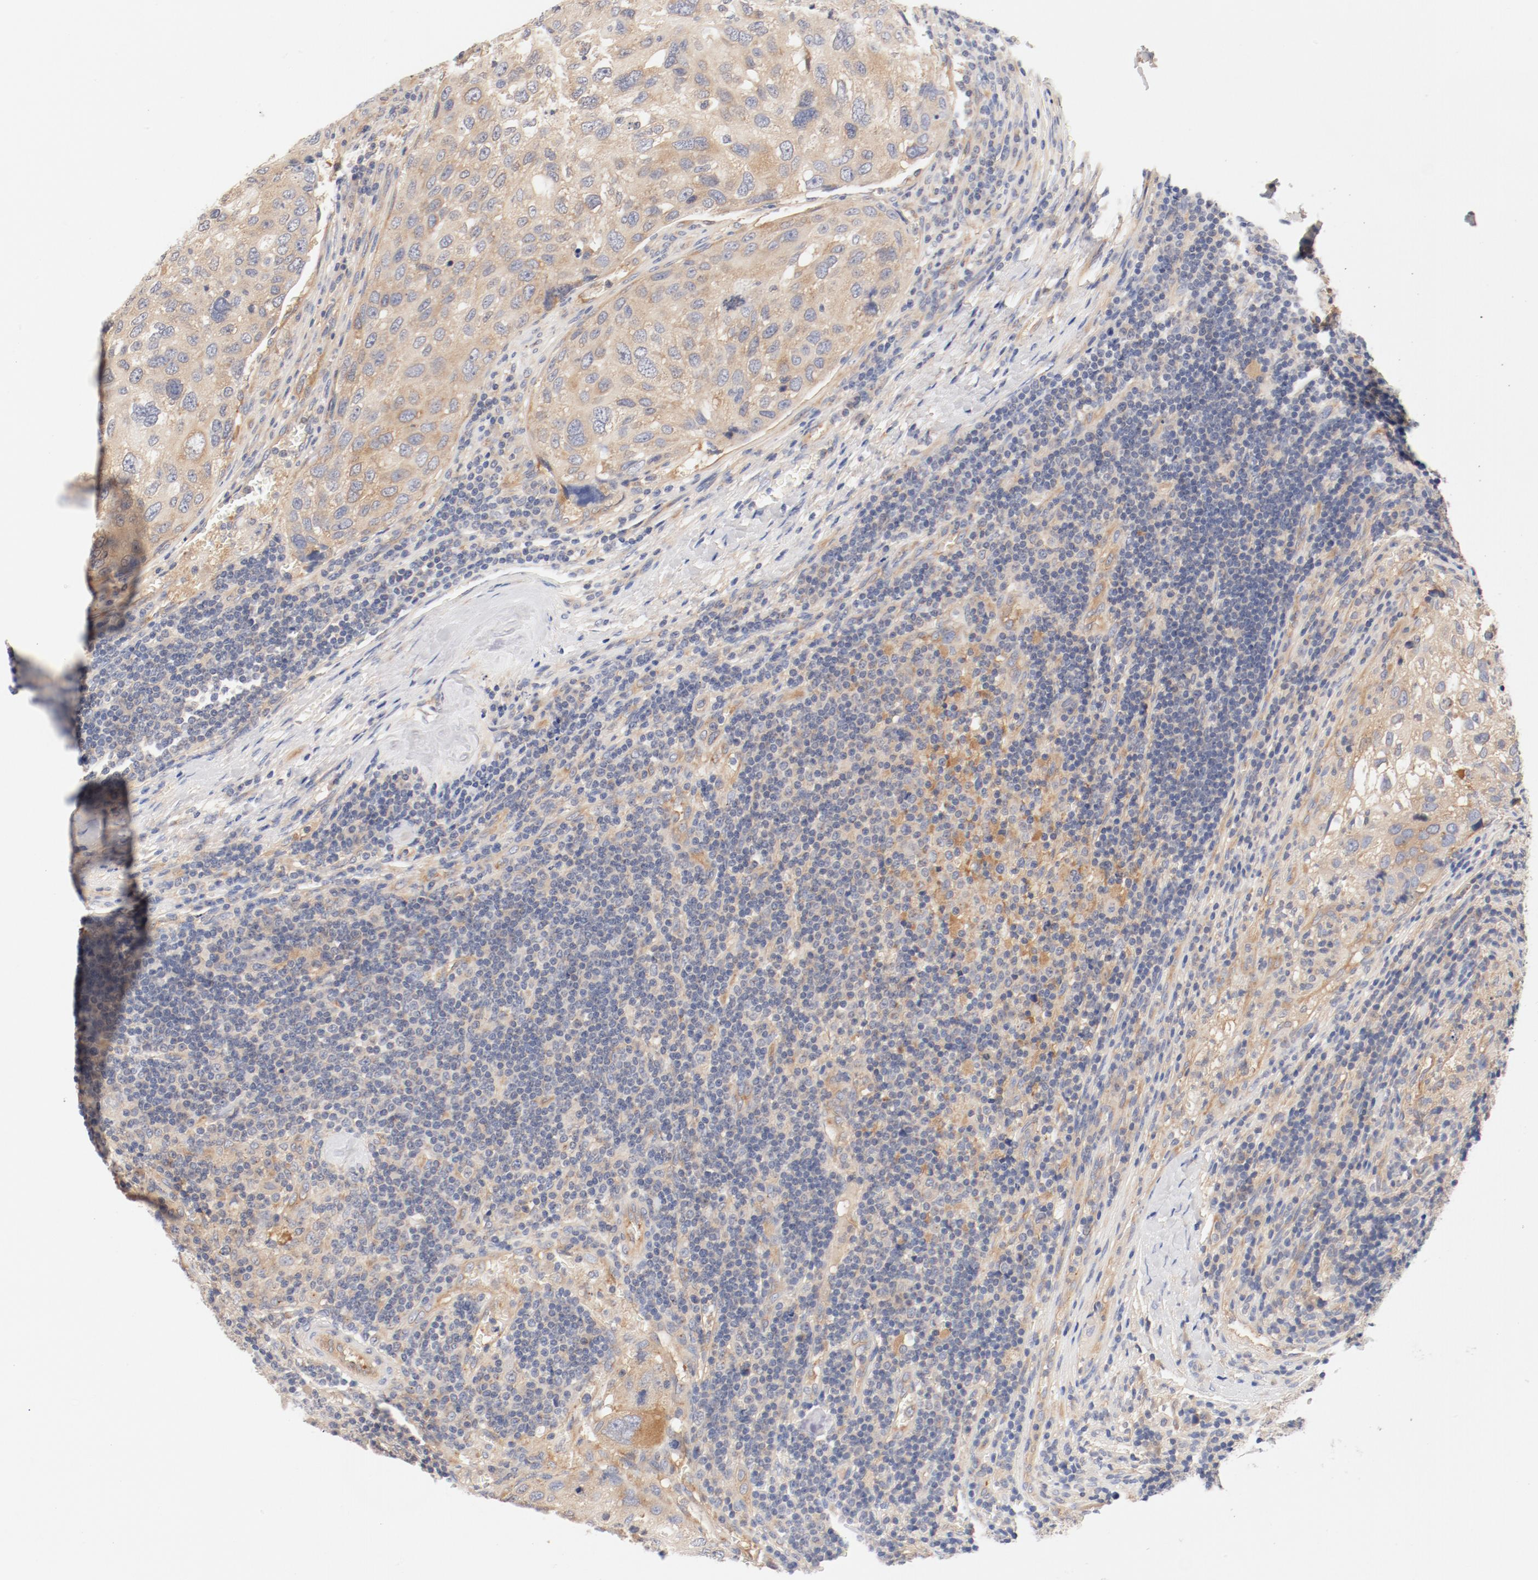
{"staining": {"intensity": "moderate", "quantity": "25%-75%", "location": "cytoplasmic/membranous"}, "tissue": "urothelial cancer", "cell_type": "Tumor cells", "image_type": "cancer", "snomed": [{"axis": "morphology", "description": "Urothelial carcinoma, High grade"}, {"axis": "topography", "description": "Lymph node"}, {"axis": "topography", "description": "Urinary bladder"}], "caption": "Urothelial cancer stained with DAB (3,3'-diaminobenzidine) immunohistochemistry exhibits medium levels of moderate cytoplasmic/membranous expression in about 25%-75% of tumor cells. Nuclei are stained in blue.", "gene": "DYNC1H1", "patient": {"sex": "male", "age": 51}}